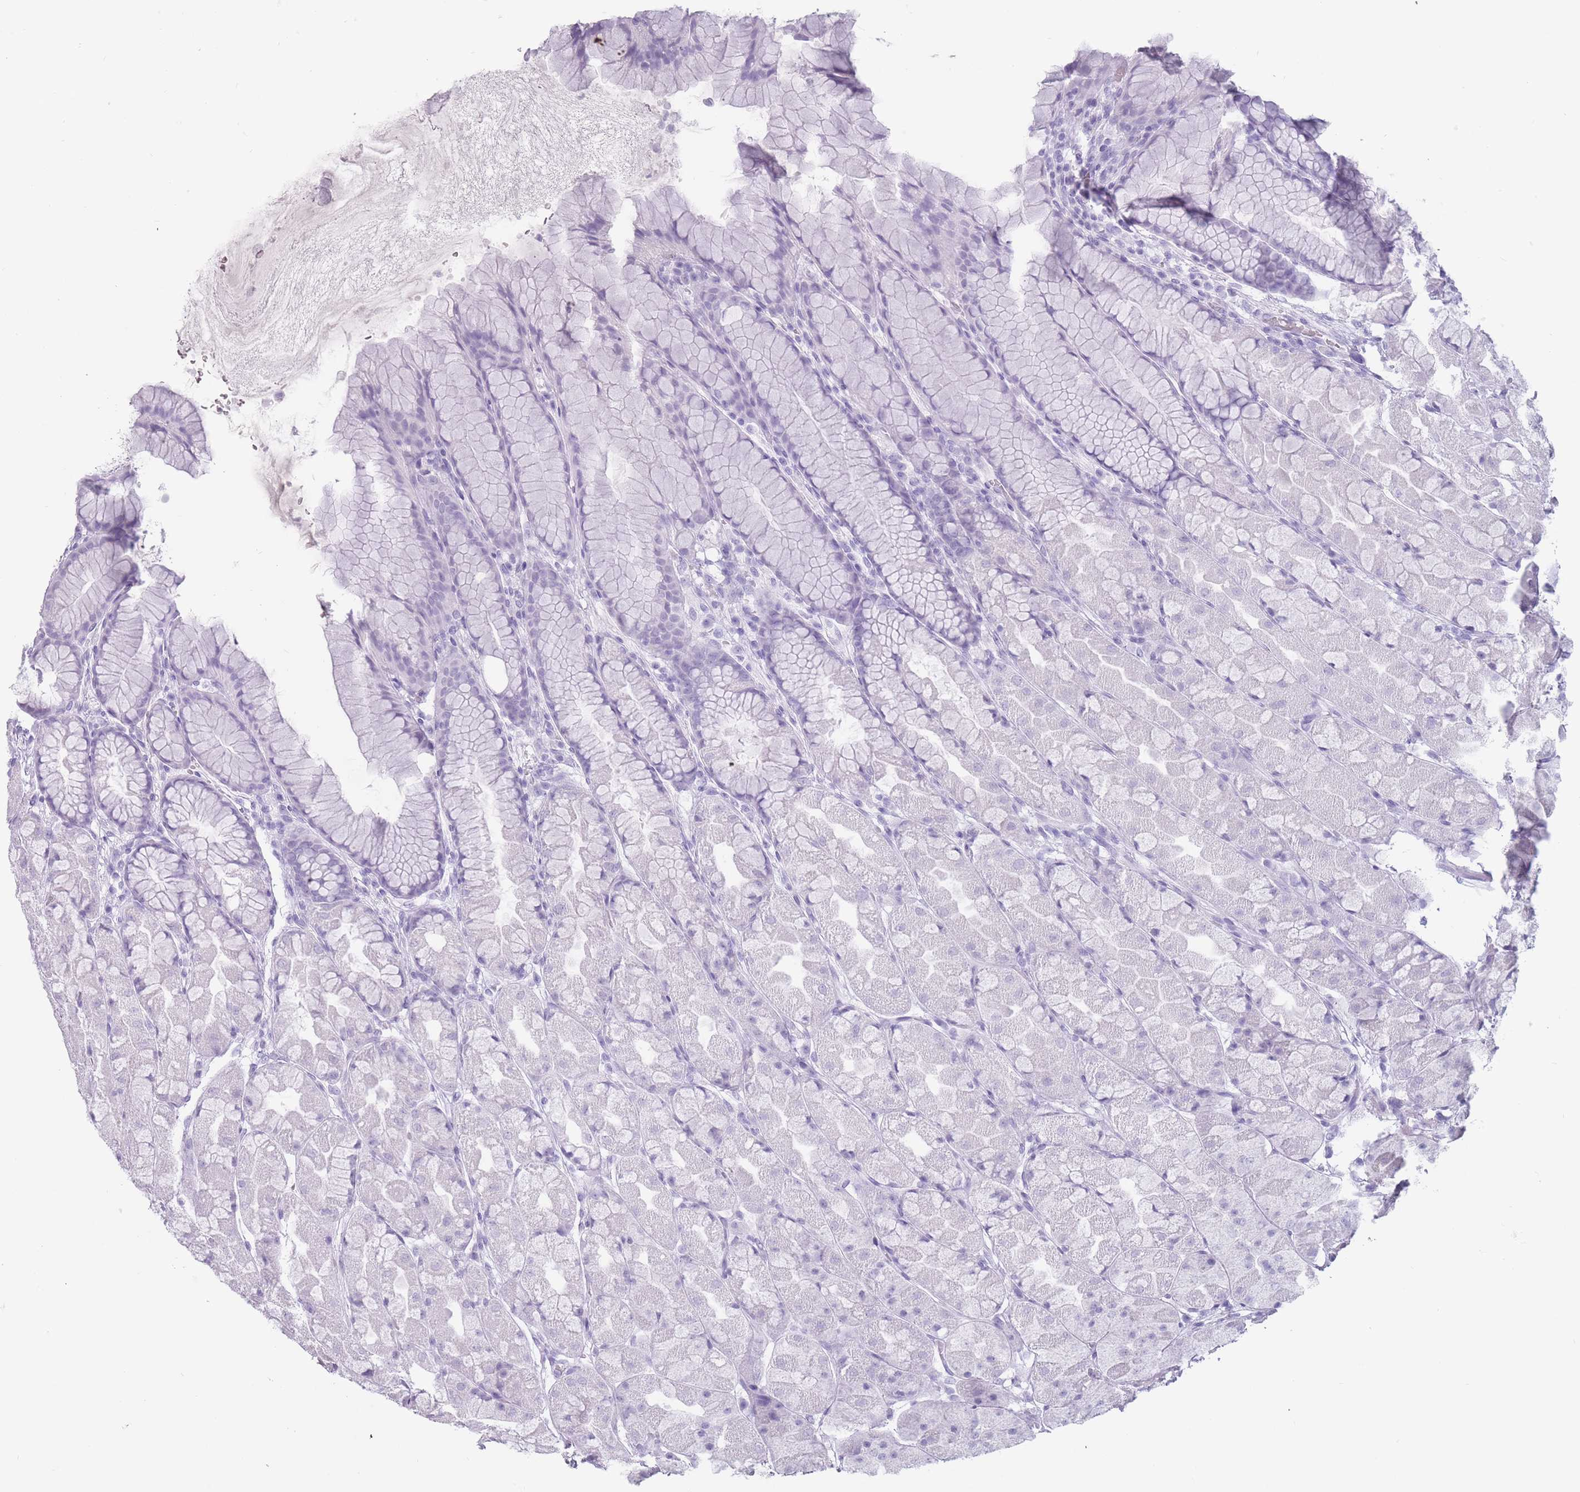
{"staining": {"intensity": "negative", "quantity": "none", "location": "none"}, "tissue": "stomach", "cell_type": "Glandular cells", "image_type": "normal", "snomed": [{"axis": "morphology", "description": "Normal tissue, NOS"}, {"axis": "topography", "description": "Stomach"}], "caption": "Micrograph shows no protein expression in glandular cells of unremarkable stomach. (DAB immunohistochemistry with hematoxylin counter stain).", "gene": "PNMA3", "patient": {"sex": "male", "age": 57}}